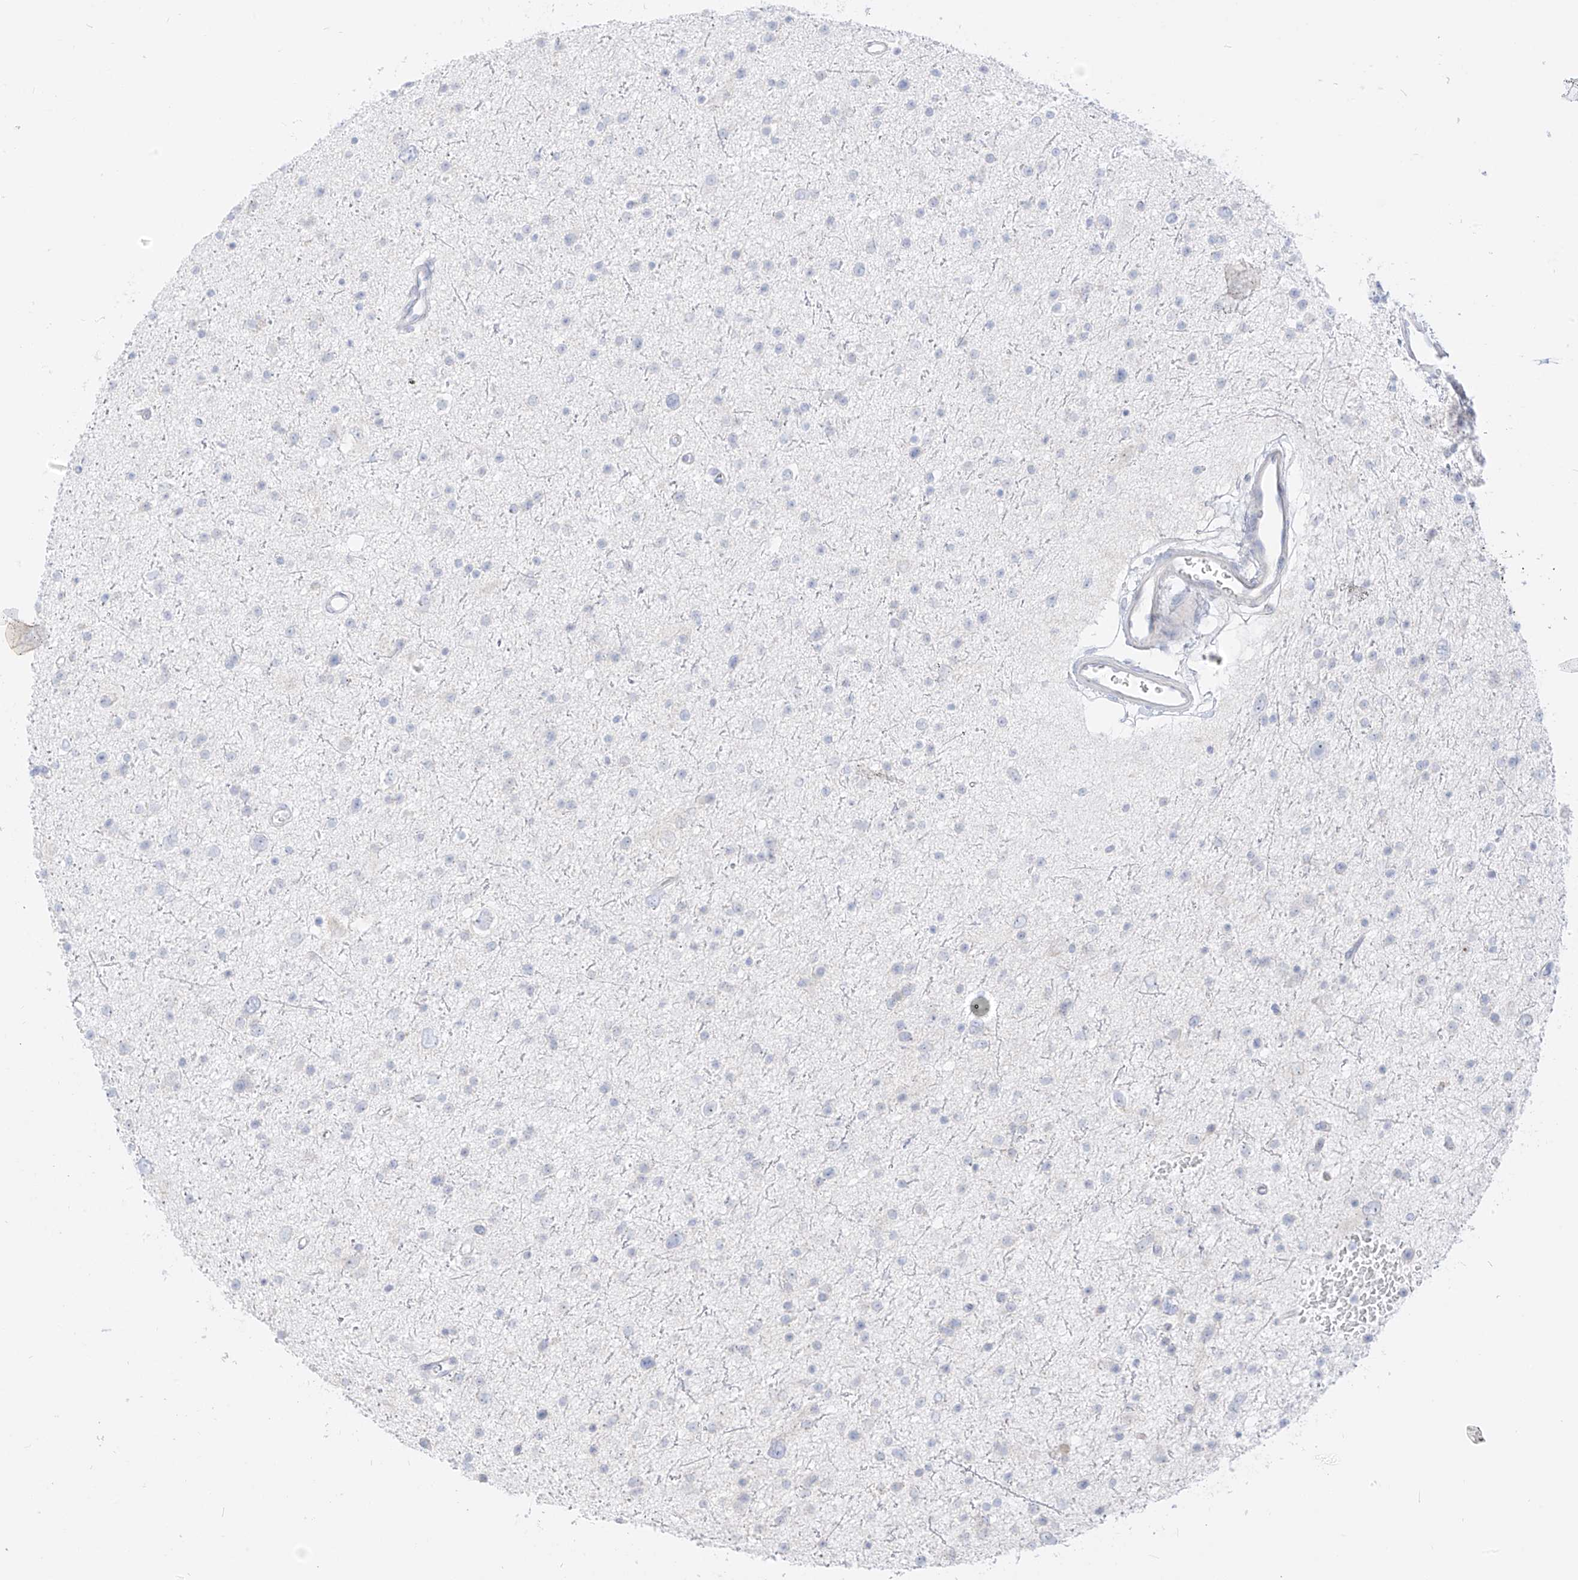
{"staining": {"intensity": "negative", "quantity": "none", "location": "none"}, "tissue": "glioma", "cell_type": "Tumor cells", "image_type": "cancer", "snomed": [{"axis": "morphology", "description": "Glioma, malignant, Low grade"}, {"axis": "topography", "description": "Brain"}], "caption": "A high-resolution histopathology image shows IHC staining of glioma, which shows no significant positivity in tumor cells. Brightfield microscopy of immunohistochemistry (IHC) stained with DAB (3,3'-diaminobenzidine) (brown) and hematoxylin (blue), captured at high magnification.", "gene": "SYTL3", "patient": {"sex": "female", "age": 37}}